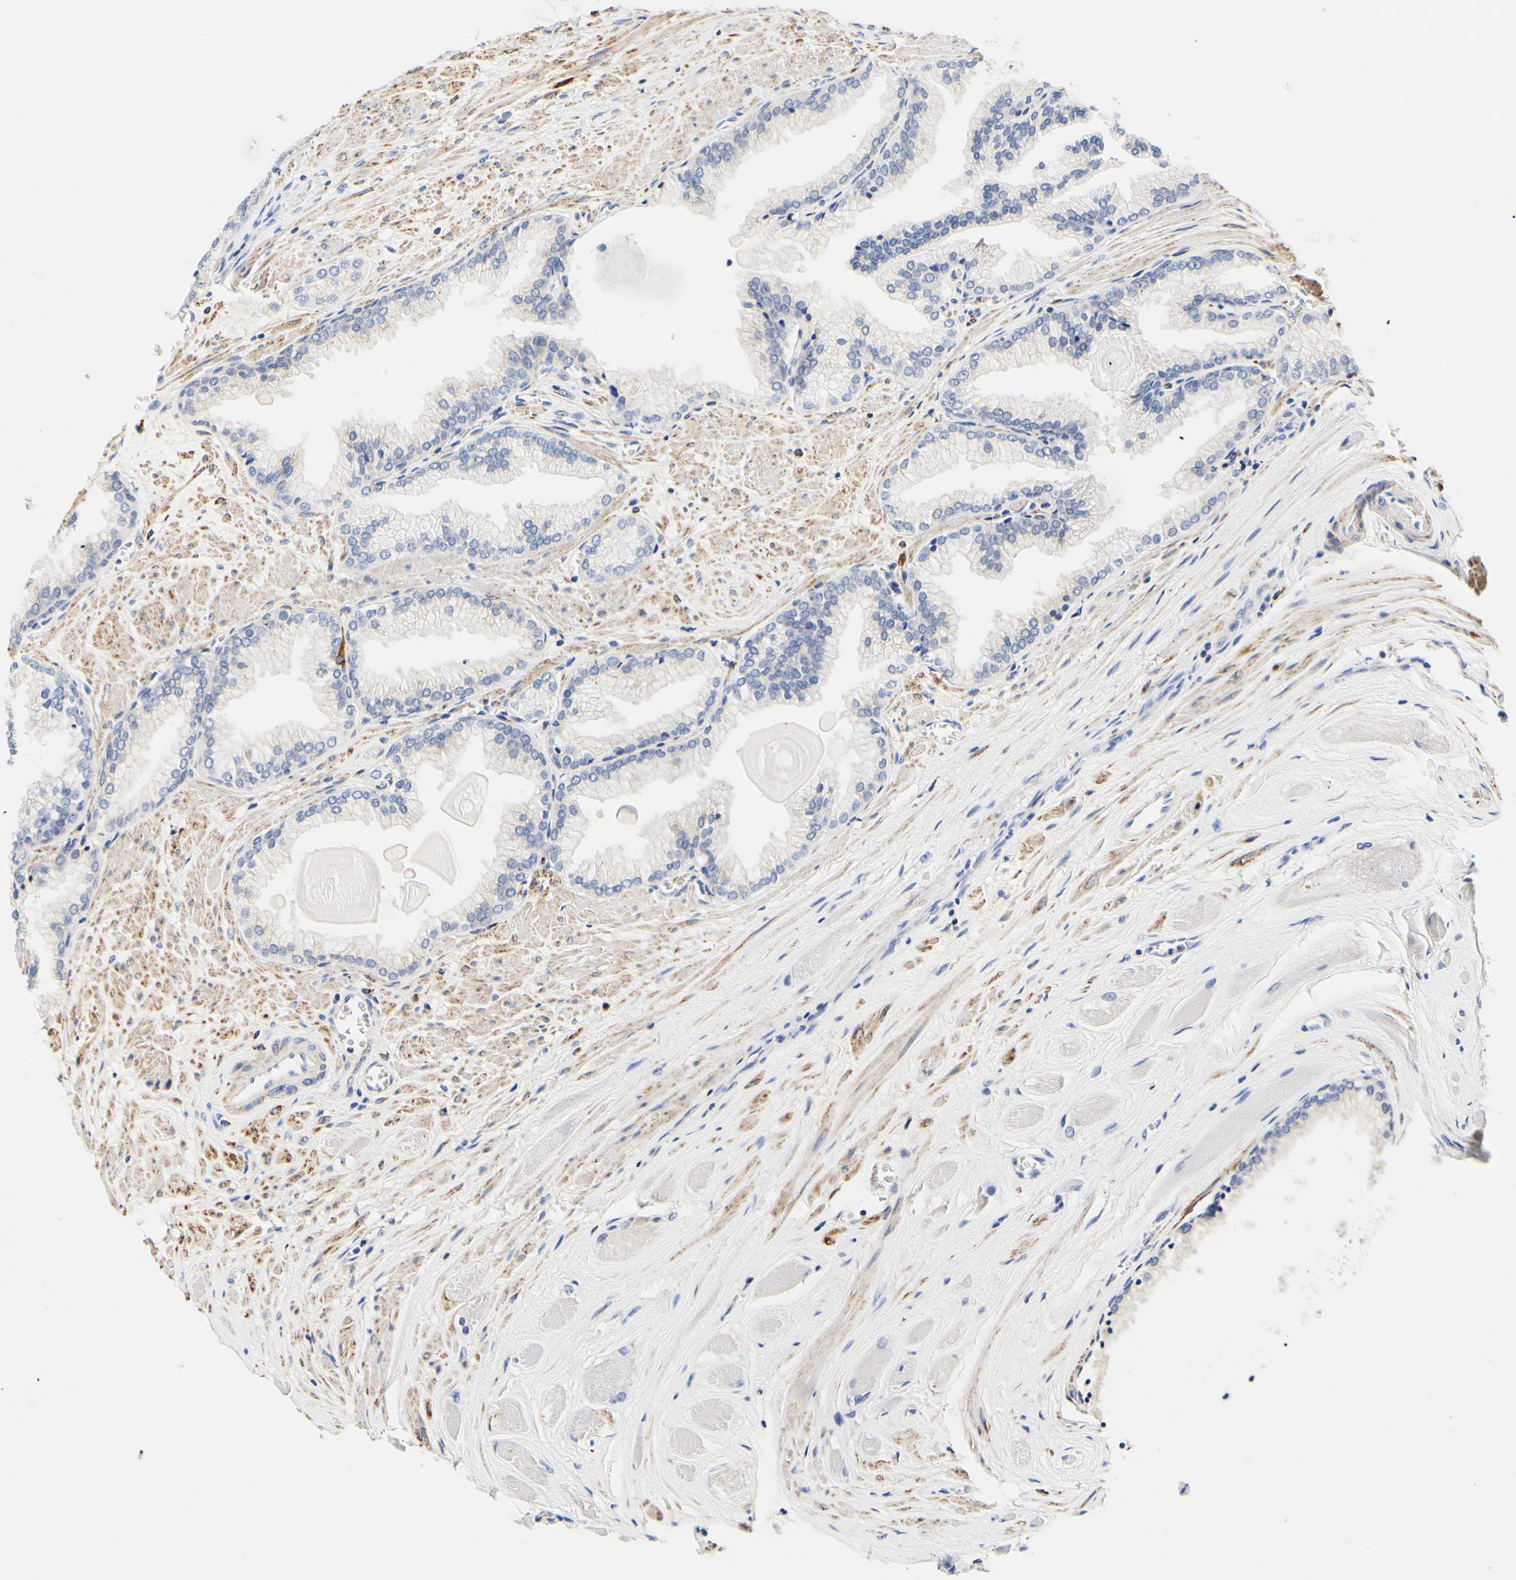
{"staining": {"intensity": "negative", "quantity": "none", "location": "none"}, "tissue": "prostate cancer", "cell_type": "Tumor cells", "image_type": "cancer", "snomed": [{"axis": "morphology", "description": "Adenocarcinoma, Low grade"}, {"axis": "topography", "description": "Prostate"}], "caption": "High power microscopy image of an immunohistochemistry (IHC) photomicrograph of prostate cancer (adenocarcinoma (low-grade)), revealing no significant expression in tumor cells. (DAB (3,3'-diaminobenzidine) immunohistochemistry (IHC) visualized using brightfield microscopy, high magnification).", "gene": "CAMK4", "patient": {"sex": "male", "age": 59}}